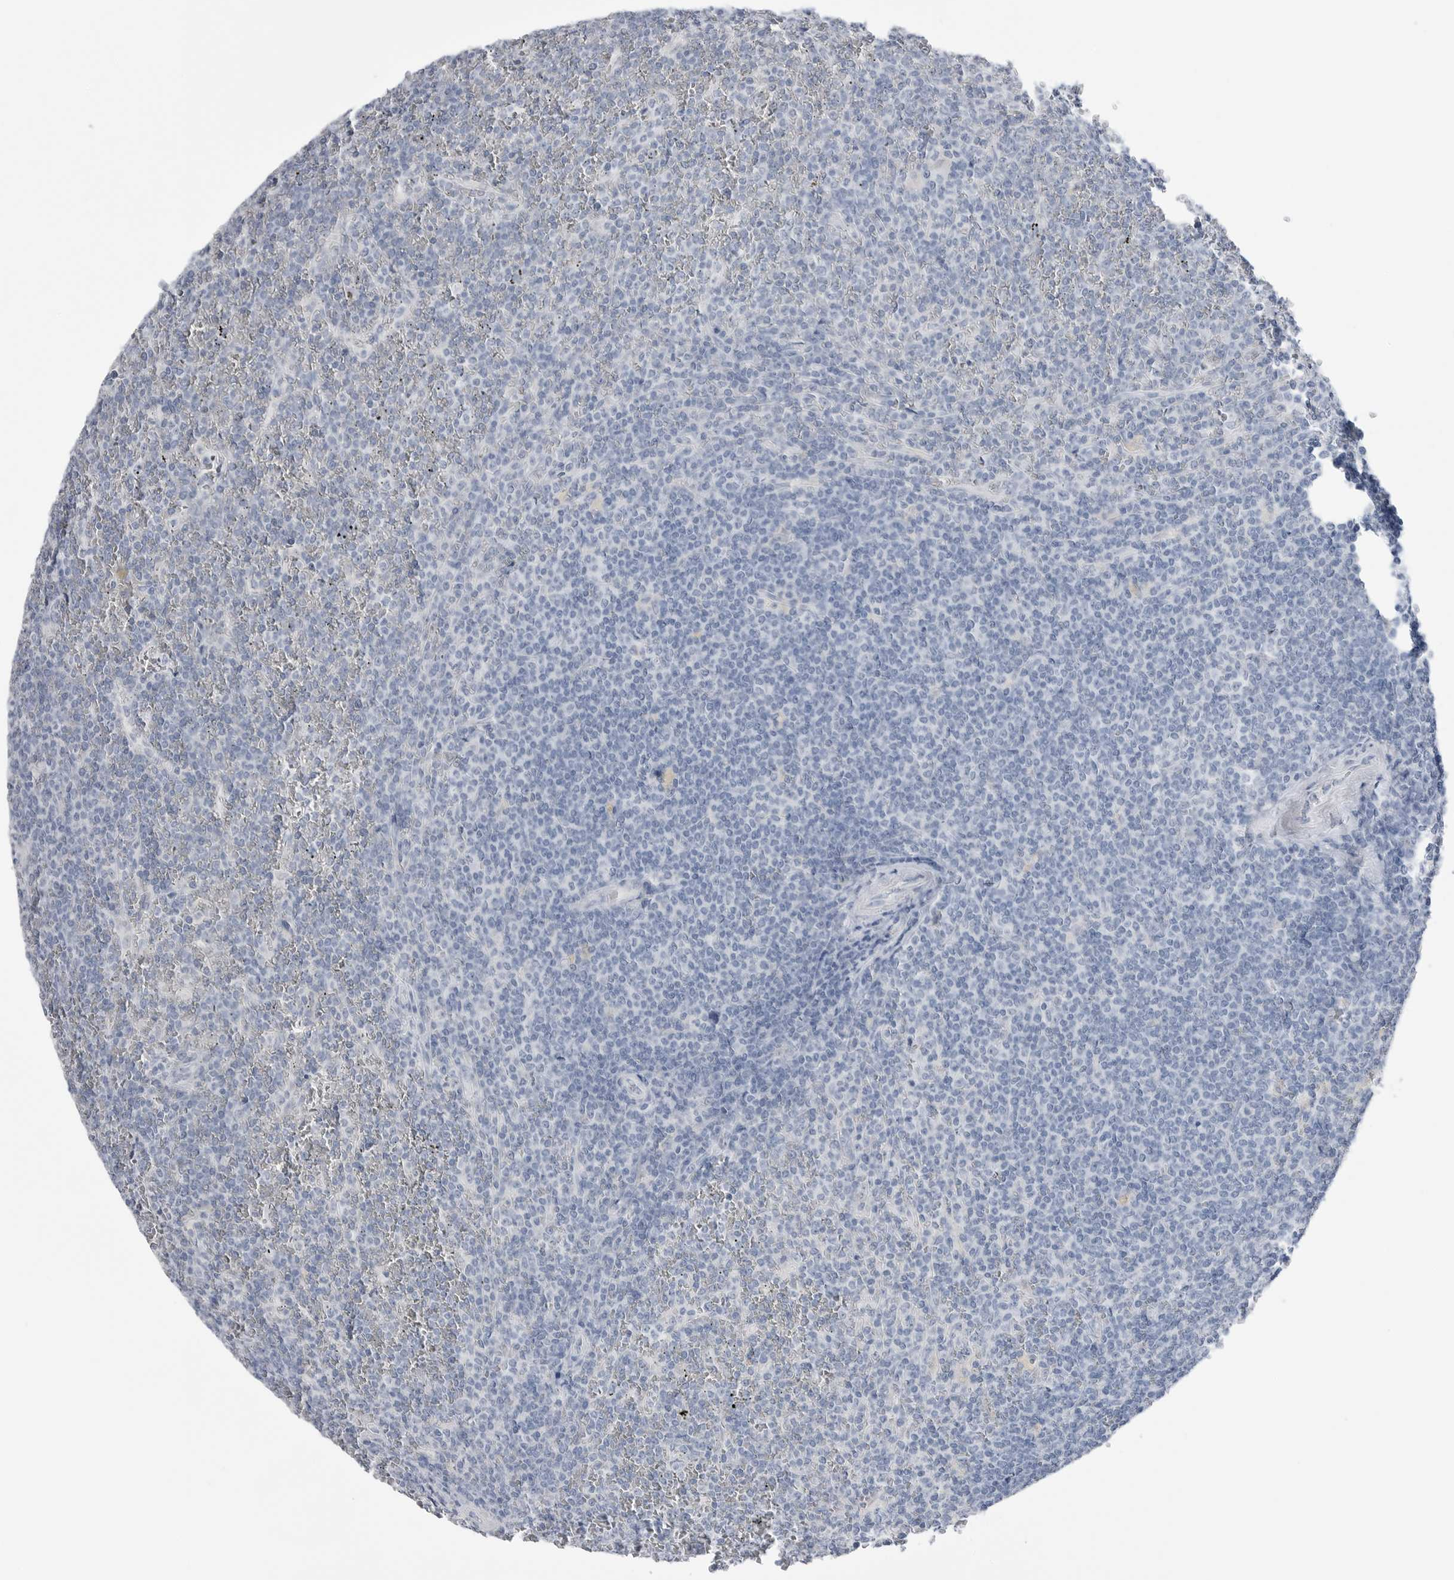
{"staining": {"intensity": "negative", "quantity": "none", "location": "none"}, "tissue": "lymphoma", "cell_type": "Tumor cells", "image_type": "cancer", "snomed": [{"axis": "morphology", "description": "Malignant lymphoma, non-Hodgkin's type, Low grade"}, {"axis": "topography", "description": "Spleen"}], "caption": "A histopathology image of lymphoma stained for a protein reveals no brown staining in tumor cells.", "gene": "ABHD12", "patient": {"sex": "female", "age": 19}}